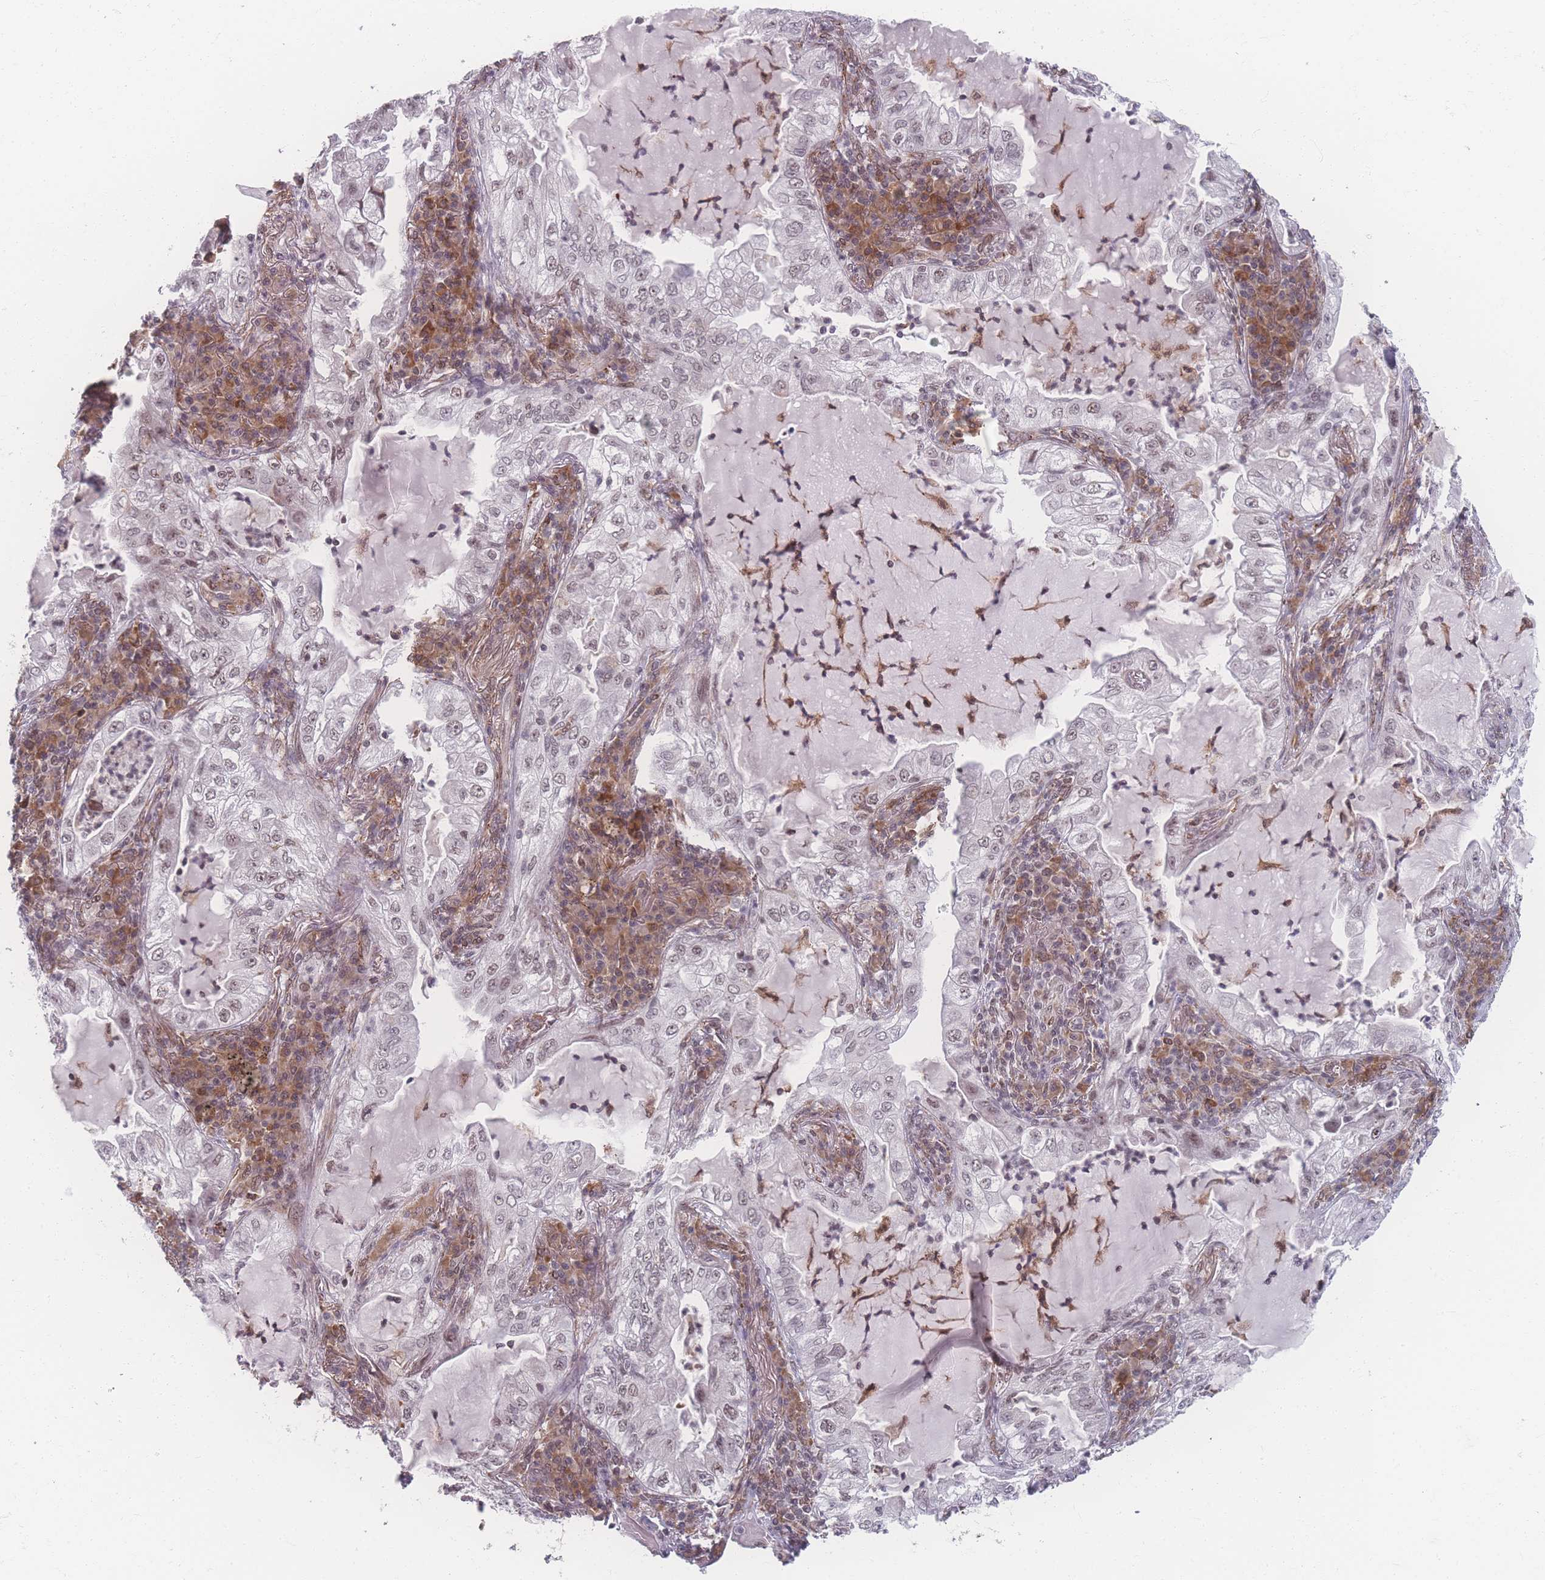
{"staining": {"intensity": "weak", "quantity": "<25%", "location": "nuclear"}, "tissue": "lung cancer", "cell_type": "Tumor cells", "image_type": "cancer", "snomed": [{"axis": "morphology", "description": "Adenocarcinoma, NOS"}, {"axis": "topography", "description": "Lung"}], "caption": "This is a photomicrograph of immunohistochemistry (IHC) staining of lung cancer (adenocarcinoma), which shows no expression in tumor cells. Nuclei are stained in blue.", "gene": "ZC3H13", "patient": {"sex": "female", "age": 73}}